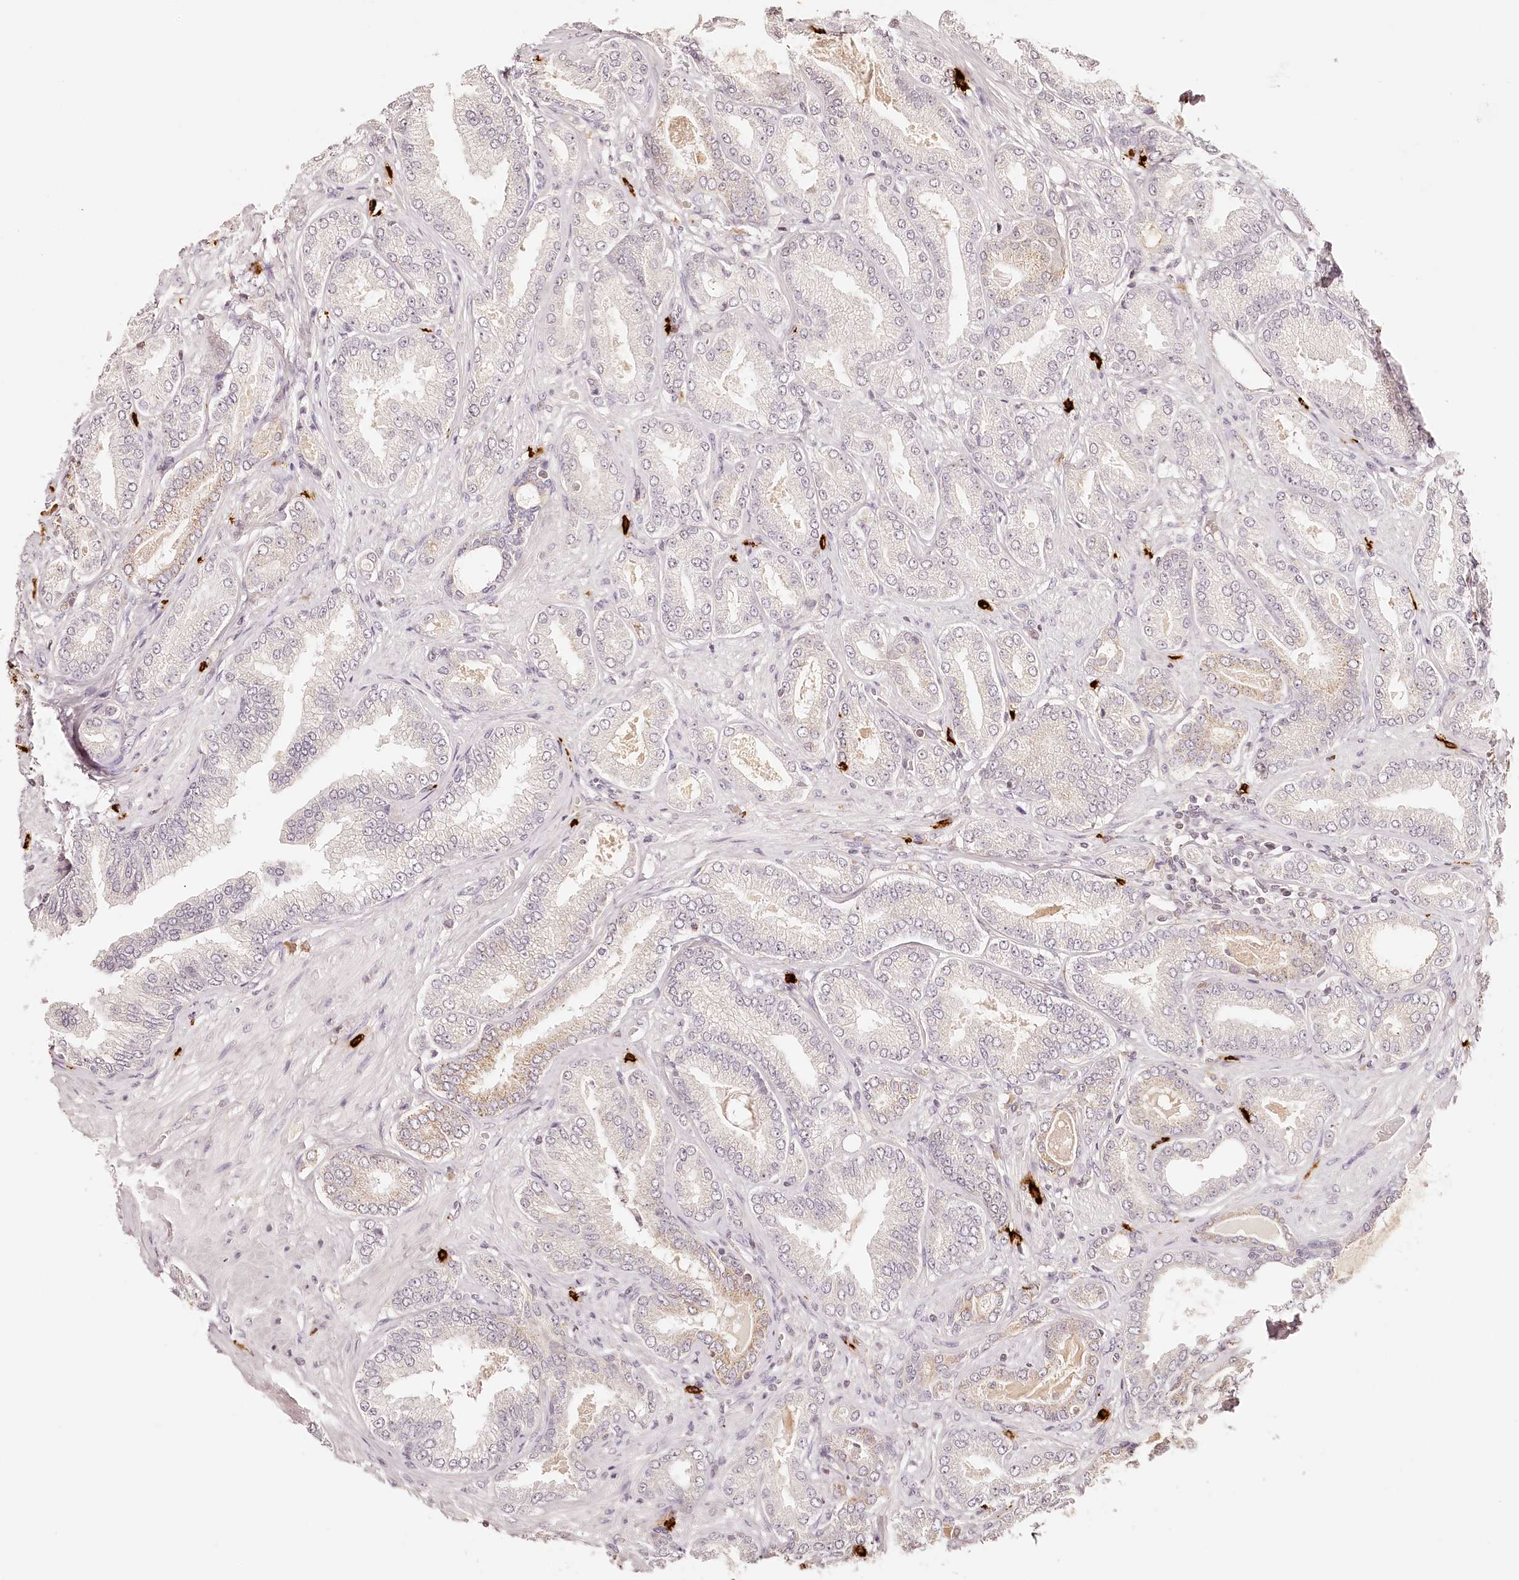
{"staining": {"intensity": "negative", "quantity": "none", "location": "none"}, "tissue": "prostate cancer", "cell_type": "Tumor cells", "image_type": "cancer", "snomed": [{"axis": "morphology", "description": "Adenocarcinoma, Low grade"}, {"axis": "topography", "description": "Prostate"}], "caption": "Human prostate cancer stained for a protein using immunohistochemistry (IHC) shows no staining in tumor cells.", "gene": "SYNGR1", "patient": {"sex": "male", "age": 63}}